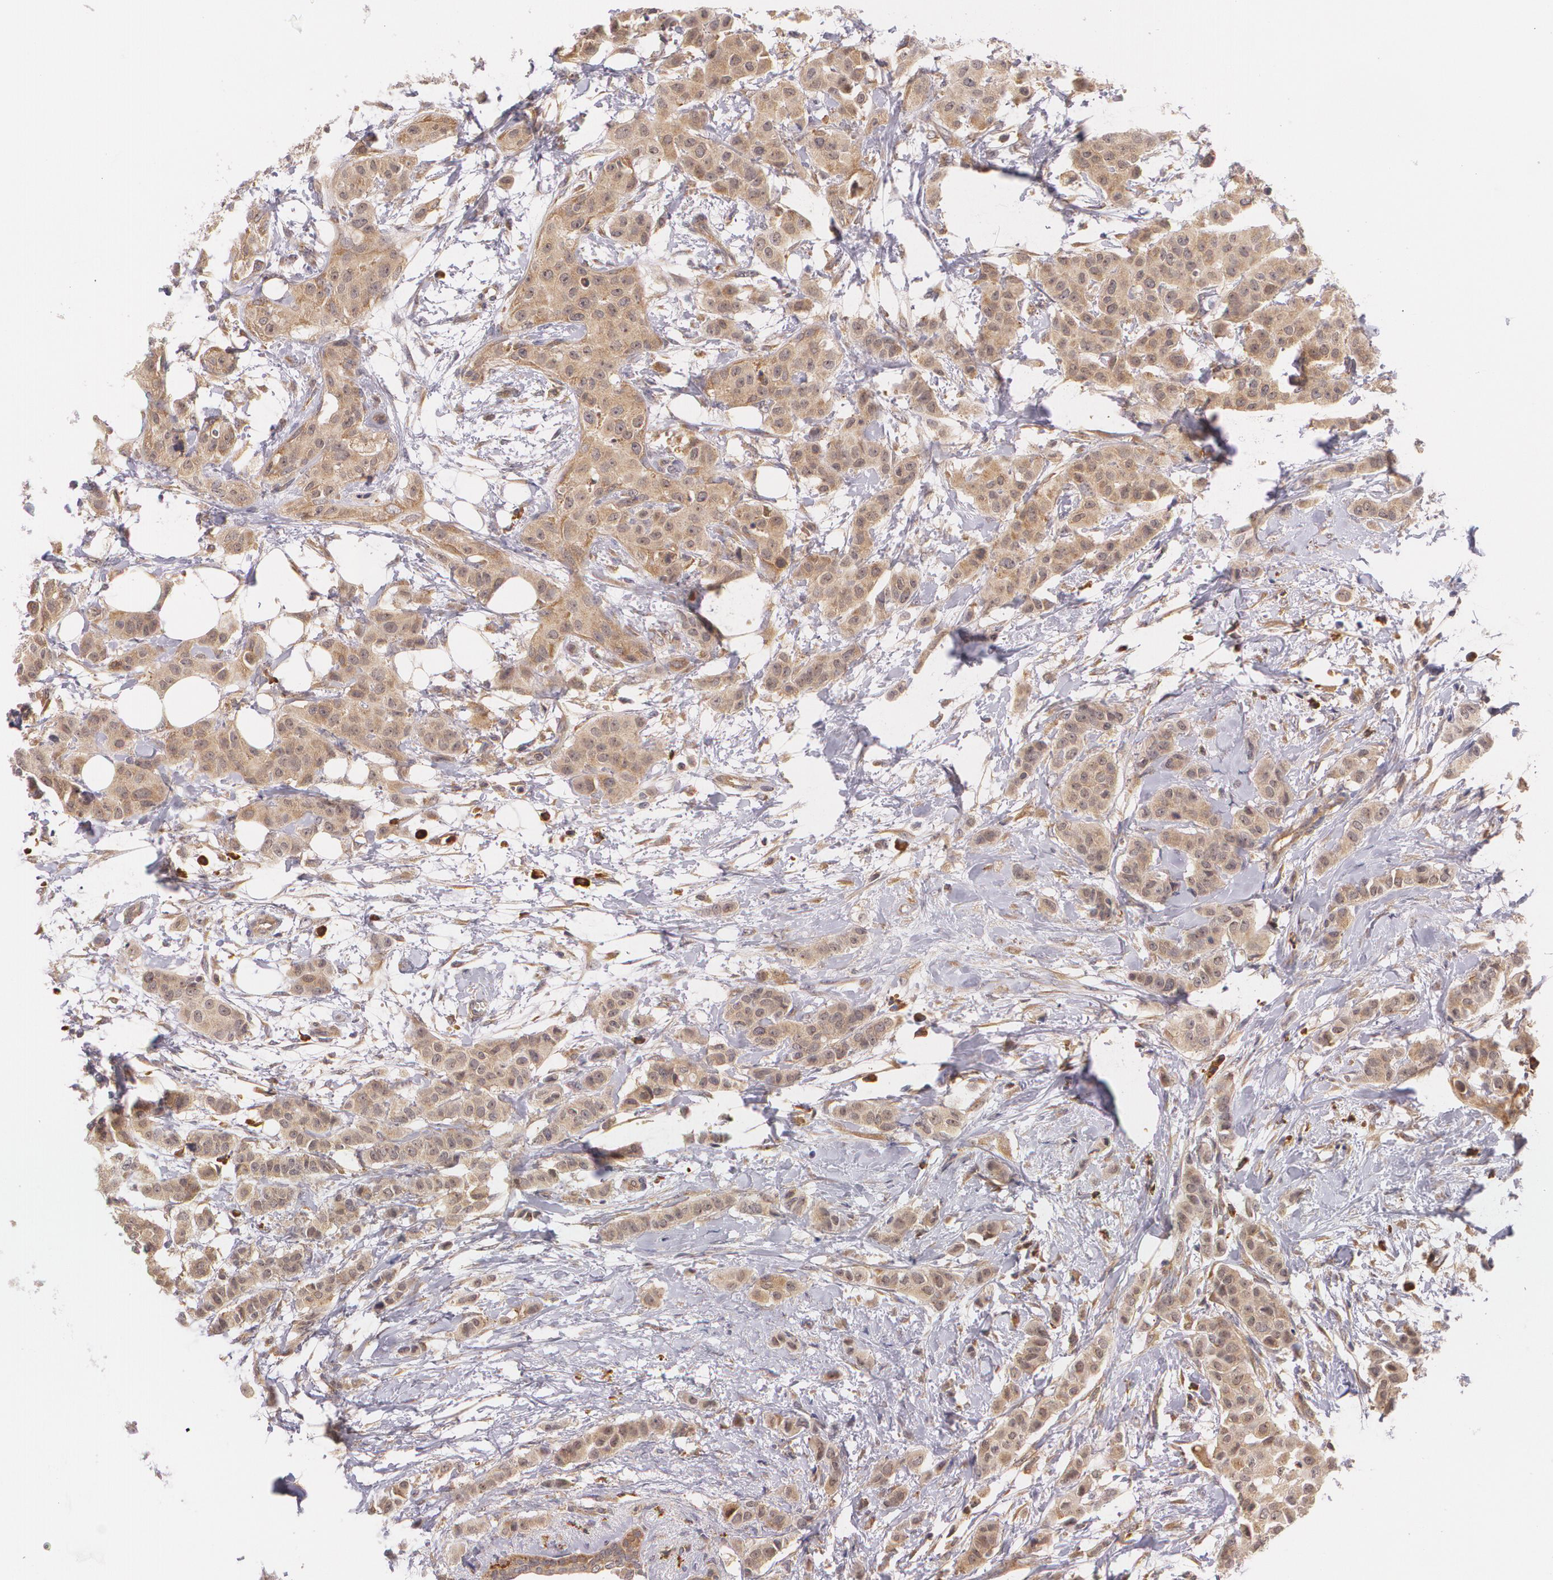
{"staining": {"intensity": "moderate", "quantity": ">75%", "location": "cytoplasmic/membranous"}, "tissue": "breast cancer", "cell_type": "Tumor cells", "image_type": "cancer", "snomed": [{"axis": "morphology", "description": "Duct carcinoma"}, {"axis": "topography", "description": "Breast"}], "caption": "Tumor cells show moderate cytoplasmic/membranous expression in about >75% of cells in intraductal carcinoma (breast).", "gene": "CCL17", "patient": {"sex": "female", "age": 40}}